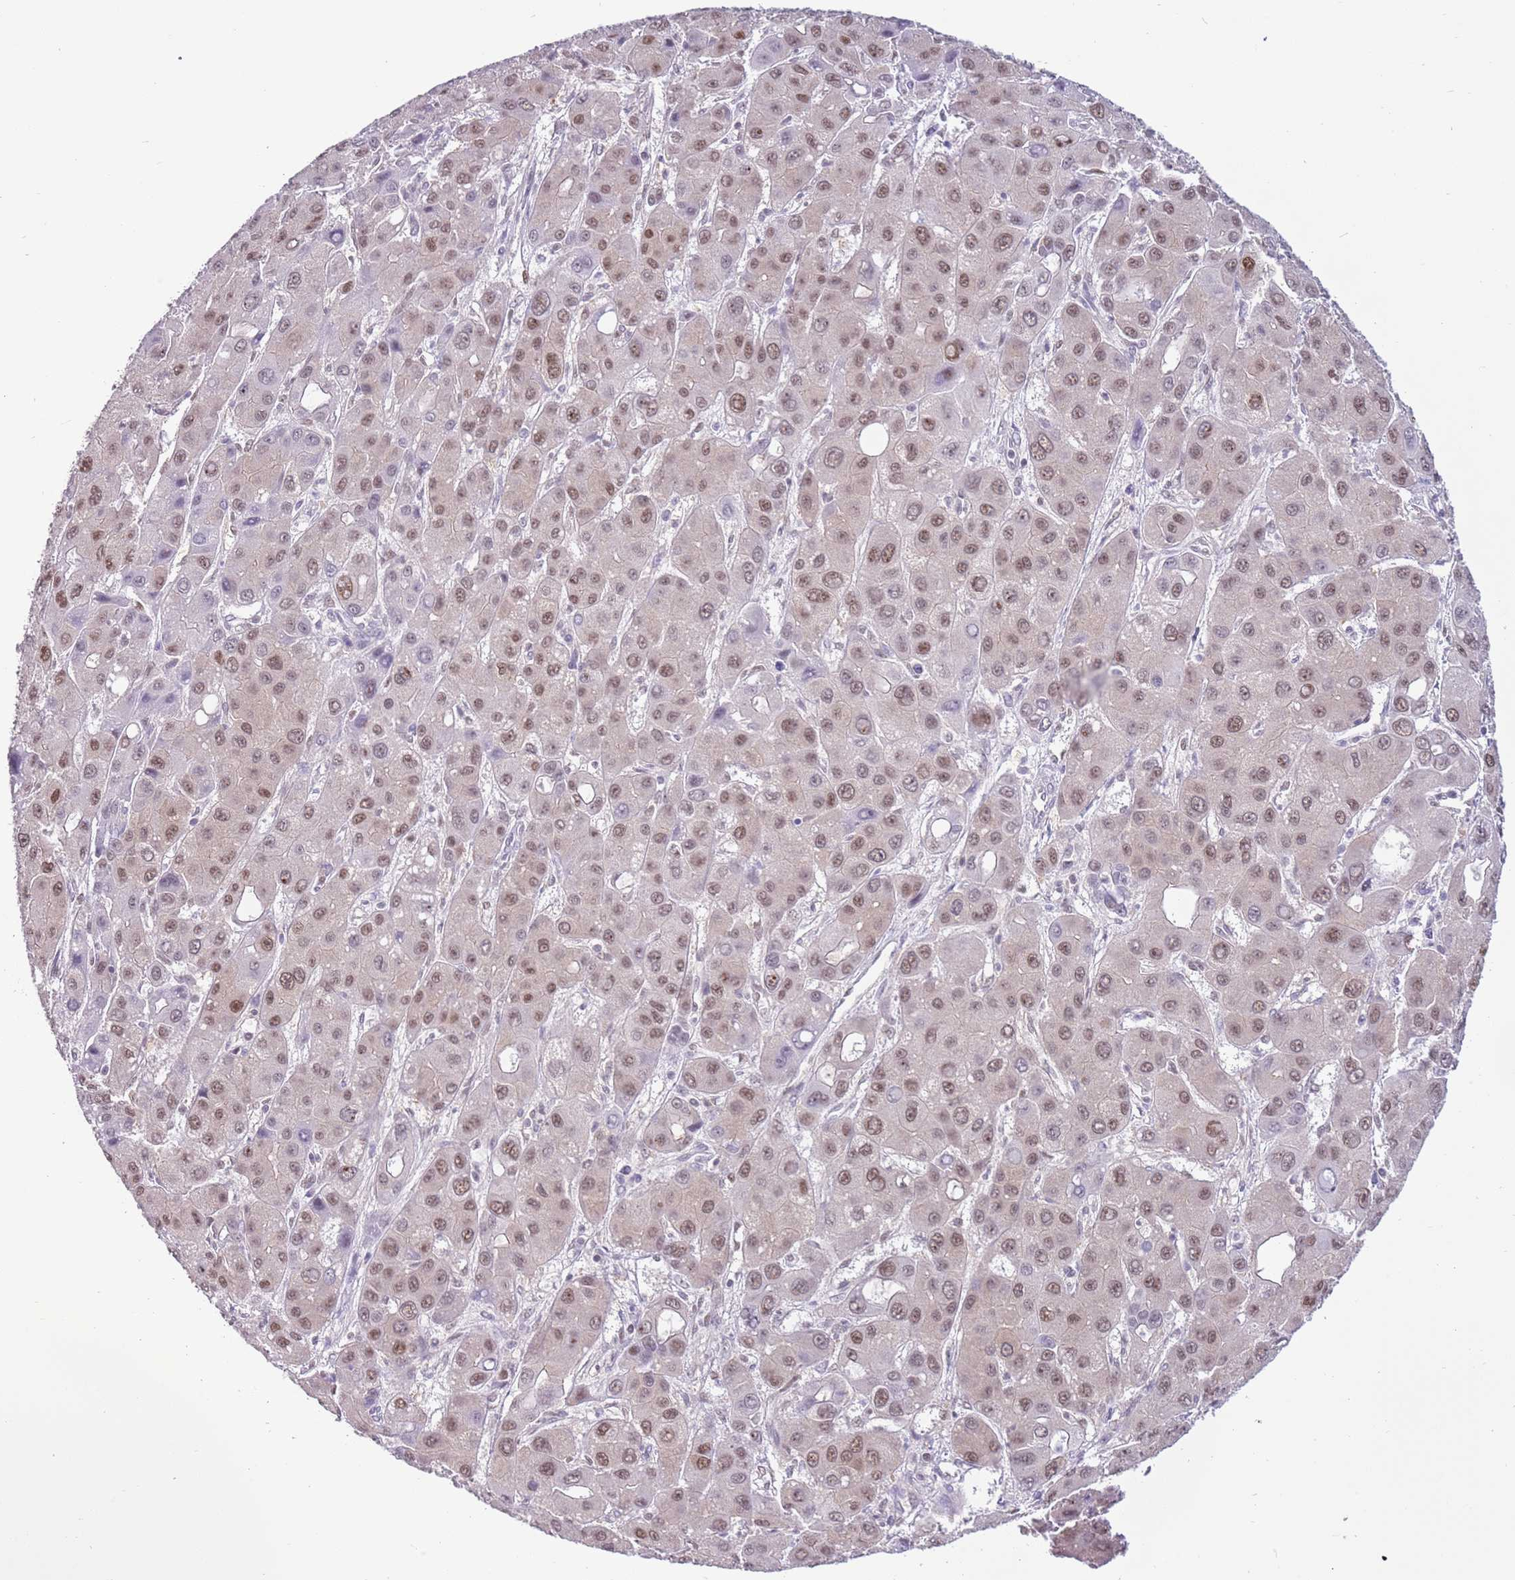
{"staining": {"intensity": "weak", "quantity": ">75%", "location": "nuclear"}, "tissue": "liver cancer", "cell_type": "Tumor cells", "image_type": "cancer", "snomed": [{"axis": "morphology", "description": "Carcinoma, Hepatocellular, NOS"}, {"axis": "topography", "description": "Liver"}], "caption": "An immunohistochemistry (IHC) image of tumor tissue is shown. Protein staining in brown highlights weak nuclear positivity in liver cancer within tumor cells.", "gene": "DDI2", "patient": {"sex": "male", "age": 55}}